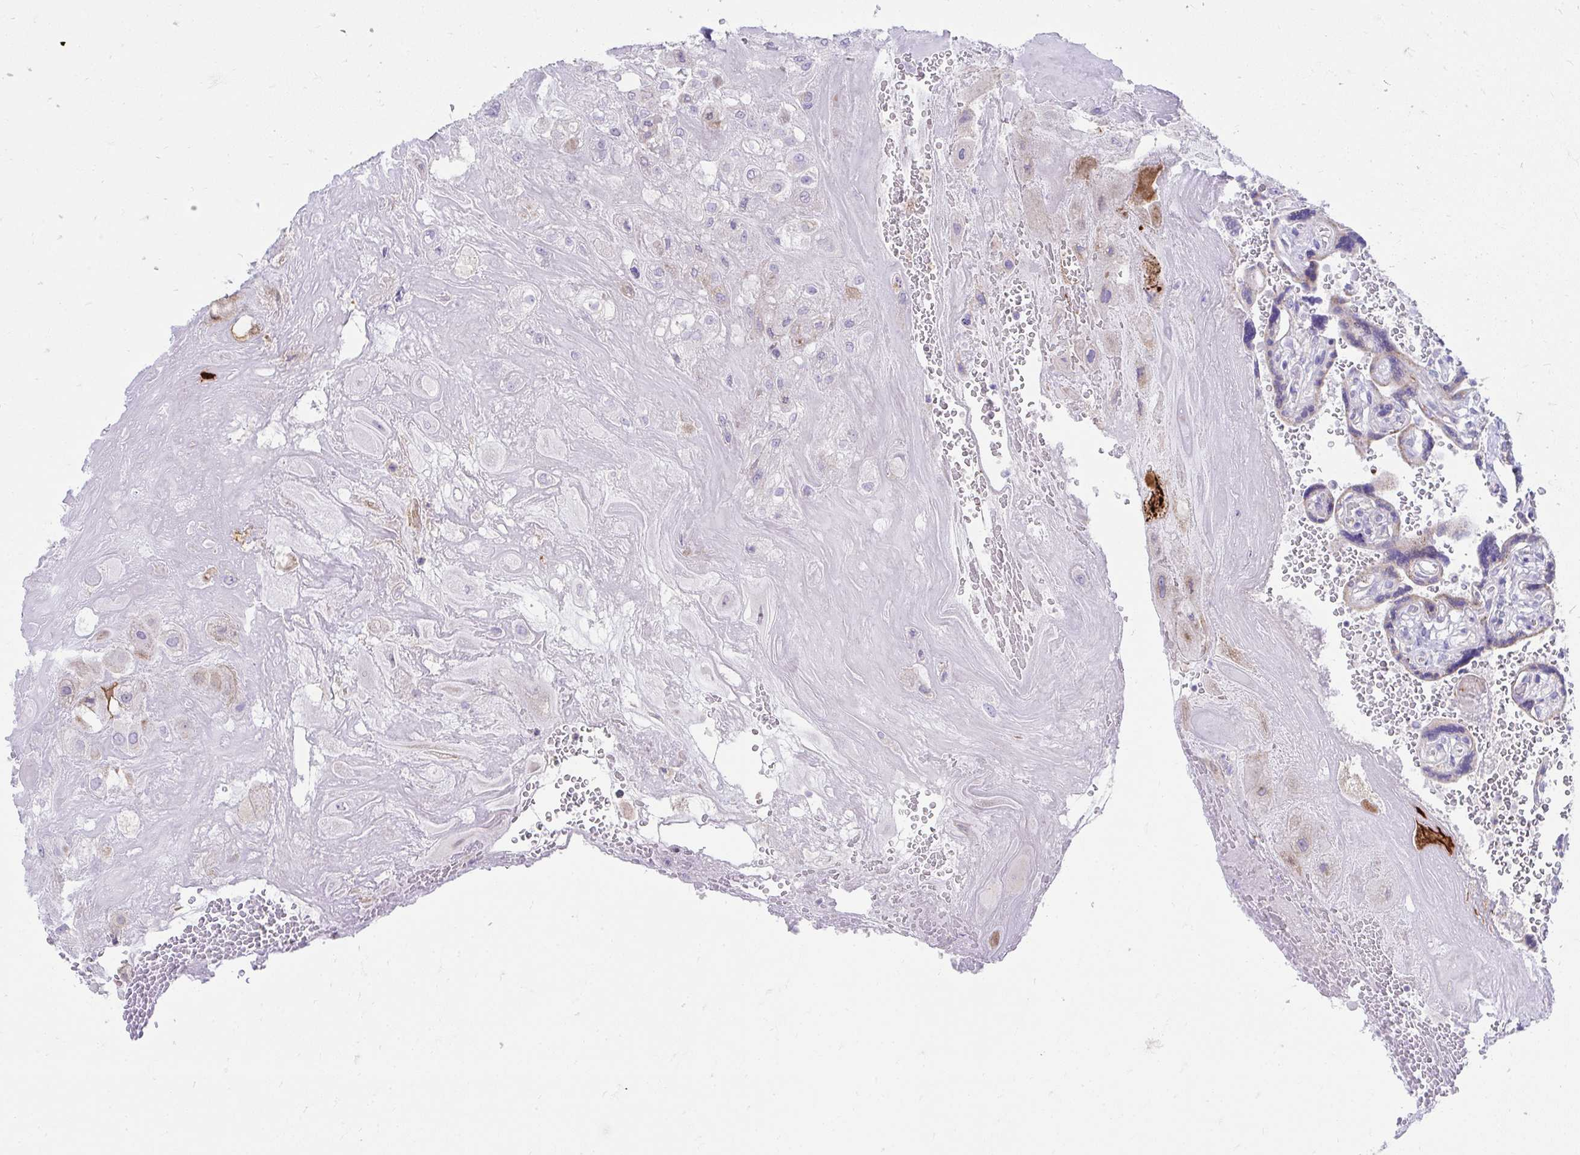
{"staining": {"intensity": "weak", "quantity": "<25%", "location": "cytoplasmic/membranous"}, "tissue": "placenta", "cell_type": "Decidual cells", "image_type": "normal", "snomed": [{"axis": "morphology", "description": "Normal tissue, NOS"}, {"axis": "topography", "description": "Placenta"}], "caption": "A high-resolution micrograph shows immunohistochemistry staining of benign placenta, which reveals no significant positivity in decidual cells.", "gene": "PRRG3", "patient": {"sex": "female", "age": 32}}